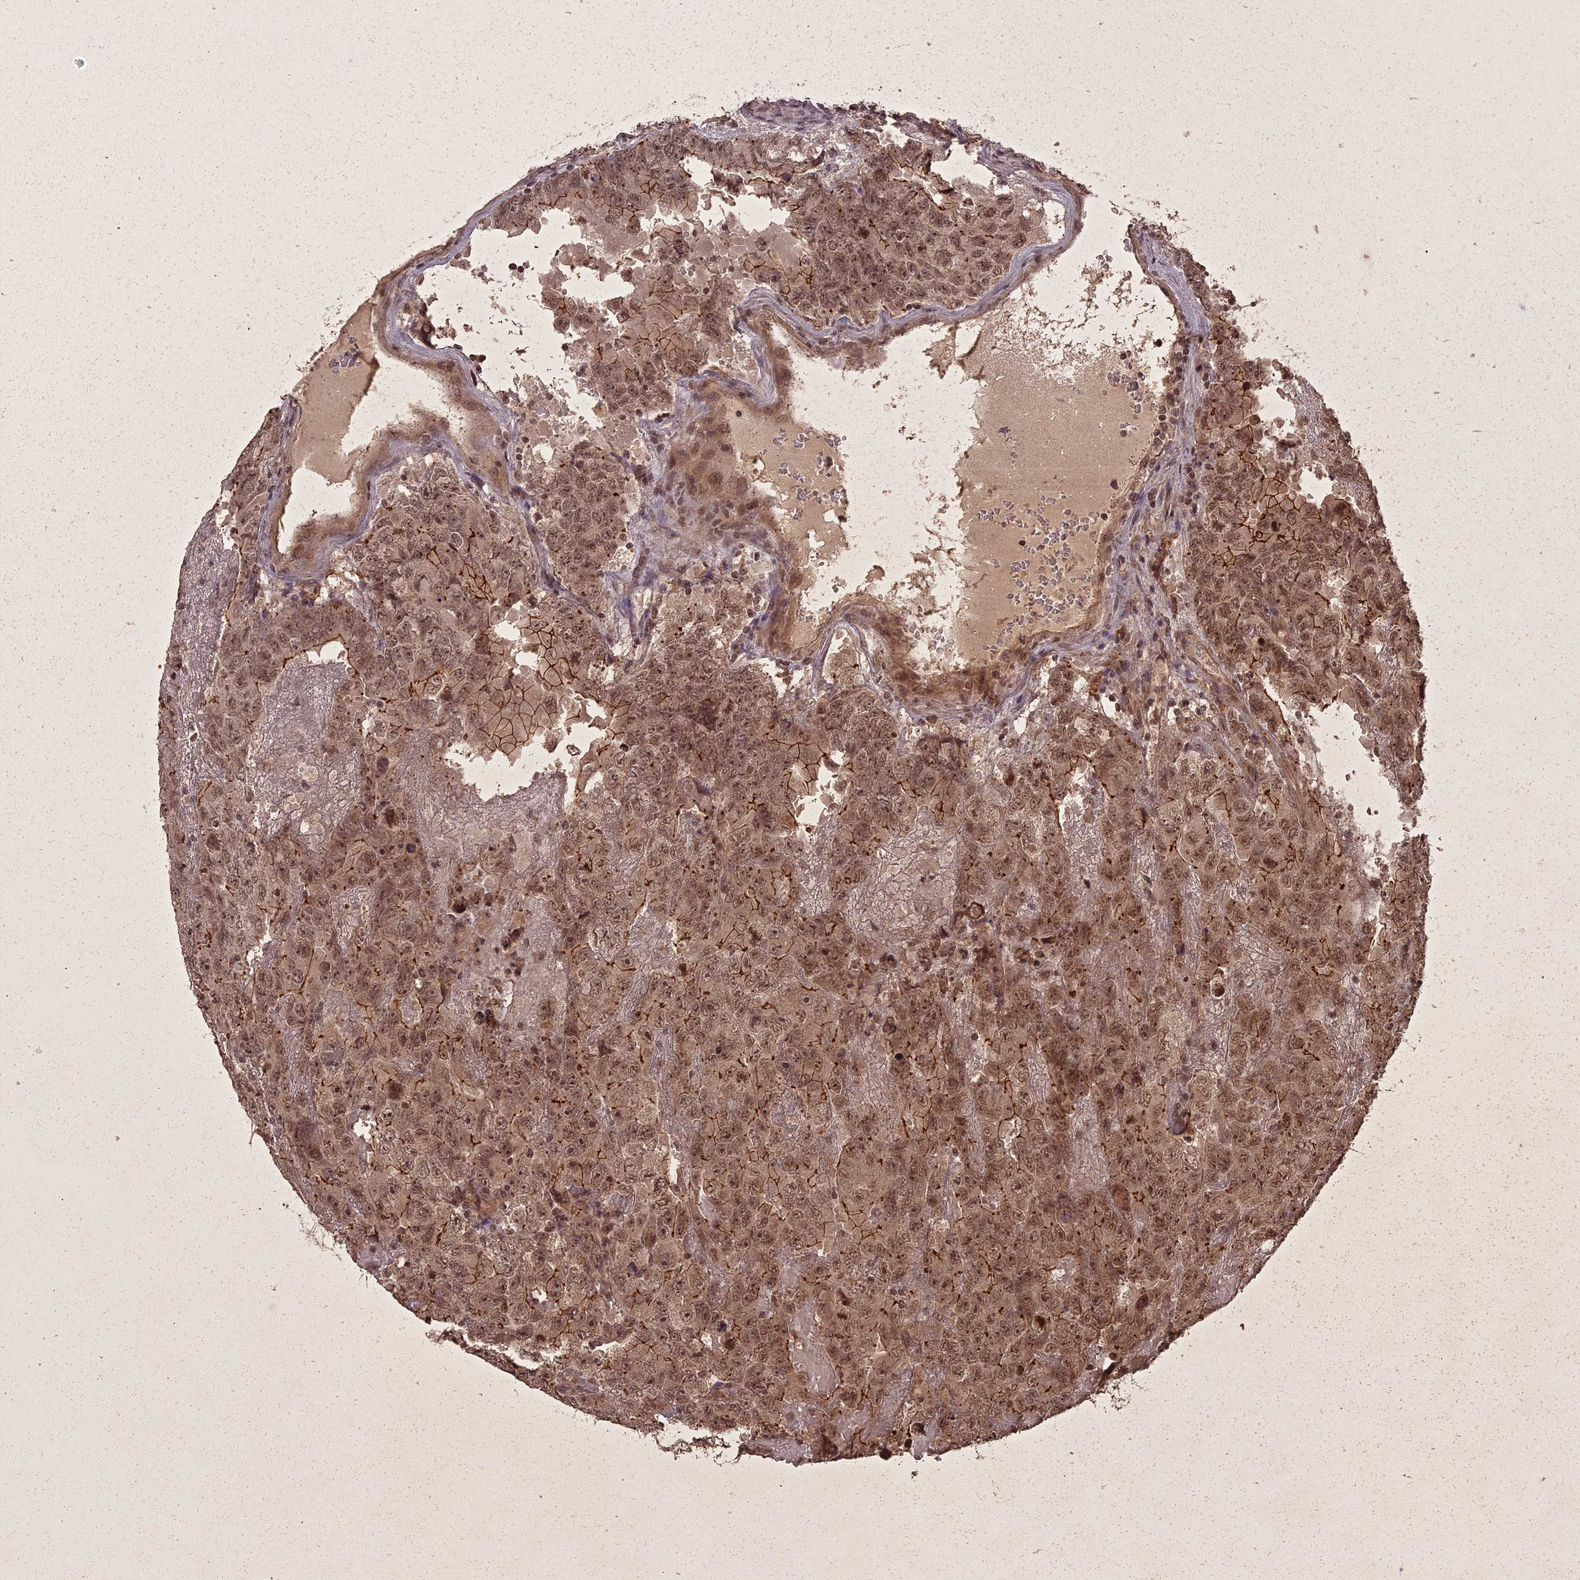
{"staining": {"intensity": "moderate", "quantity": ">75%", "location": "cytoplasmic/membranous,nuclear"}, "tissue": "testis cancer", "cell_type": "Tumor cells", "image_type": "cancer", "snomed": [{"axis": "morphology", "description": "Carcinoma, Embryonal, NOS"}, {"axis": "topography", "description": "Testis"}], "caption": "High-power microscopy captured an immunohistochemistry (IHC) histopathology image of testis cancer (embryonal carcinoma), revealing moderate cytoplasmic/membranous and nuclear positivity in approximately >75% of tumor cells. Using DAB (3,3'-diaminobenzidine) (brown) and hematoxylin (blue) stains, captured at high magnification using brightfield microscopy.", "gene": "ING5", "patient": {"sex": "male", "age": 45}}